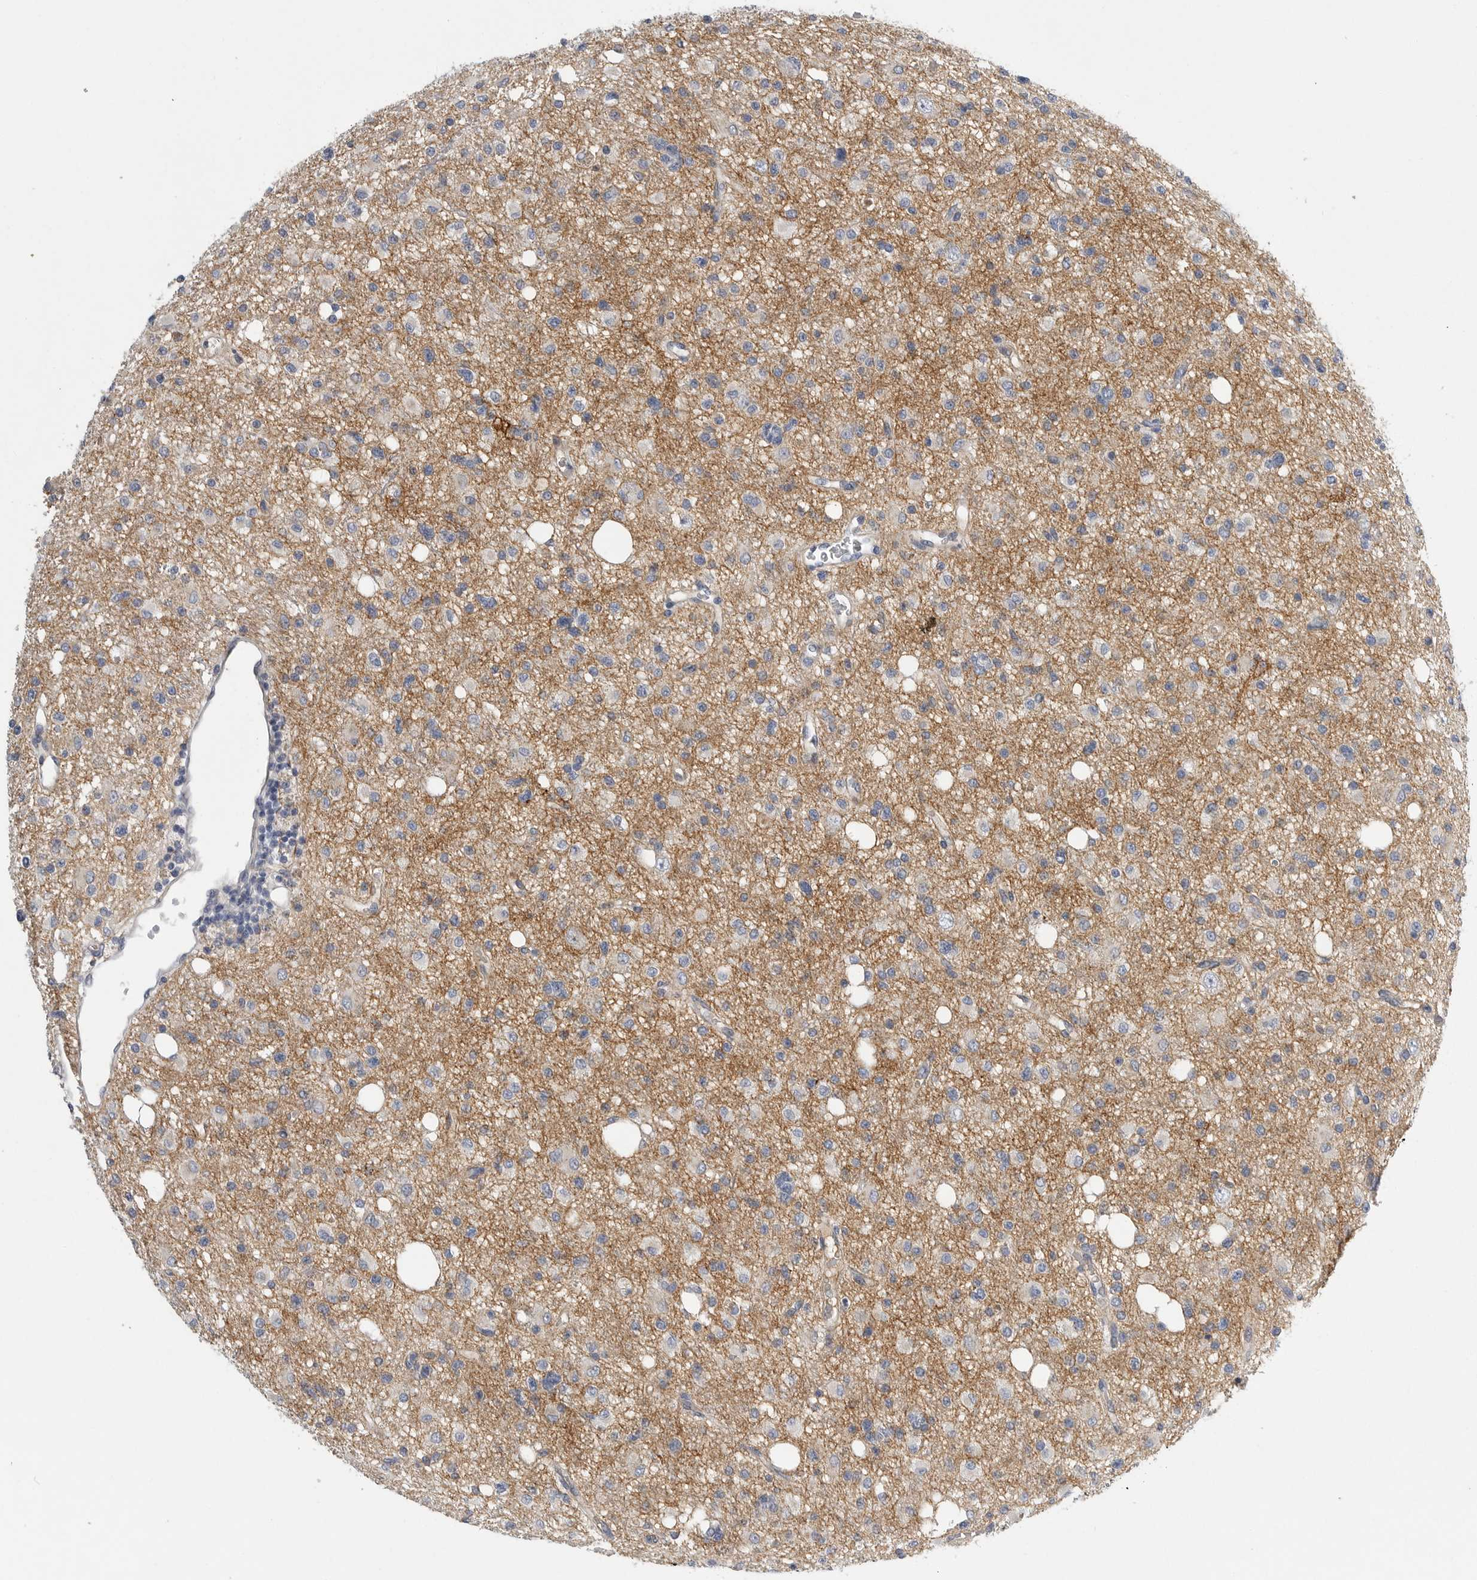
{"staining": {"intensity": "negative", "quantity": "none", "location": "none"}, "tissue": "glioma", "cell_type": "Tumor cells", "image_type": "cancer", "snomed": [{"axis": "morphology", "description": "Glioma, malignant, High grade"}, {"axis": "topography", "description": "Brain"}], "caption": "DAB immunohistochemical staining of glioma displays no significant expression in tumor cells.", "gene": "SDC3", "patient": {"sex": "female", "age": 62}}